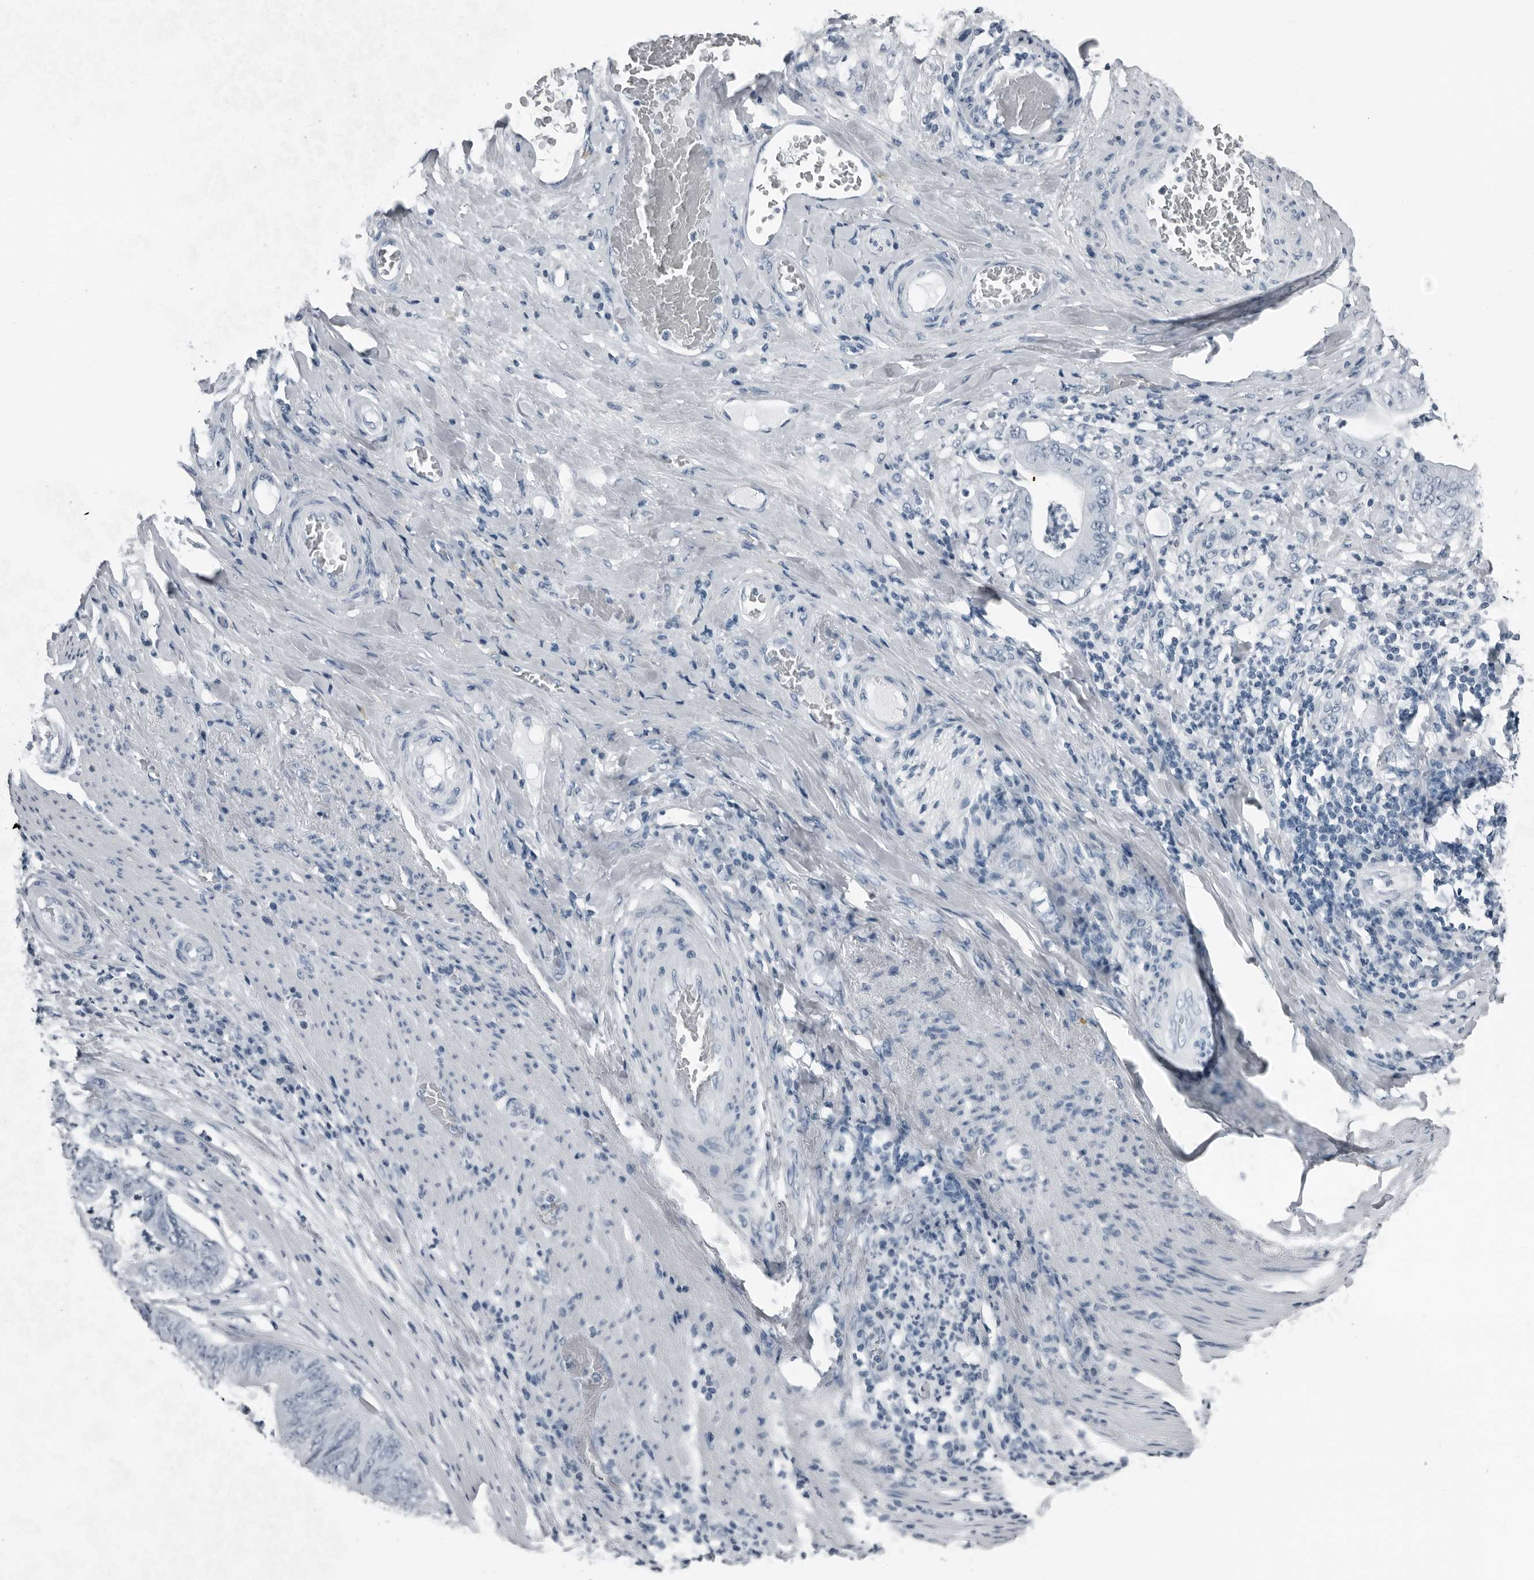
{"staining": {"intensity": "negative", "quantity": "none", "location": "none"}, "tissue": "stomach cancer", "cell_type": "Tumor cells", "image_type": "cancer", "snomed": [{"axis": "morphology", "description": "Adenocarcinoma, NOS"}, {"axis": "topography", "description": "Stomach"}], "caption": "Tumor cells show no significant positivity in stomach adenocarcinoma.", "gene": "PRSS1", "patient": {"sex": "female", "age": 73}}